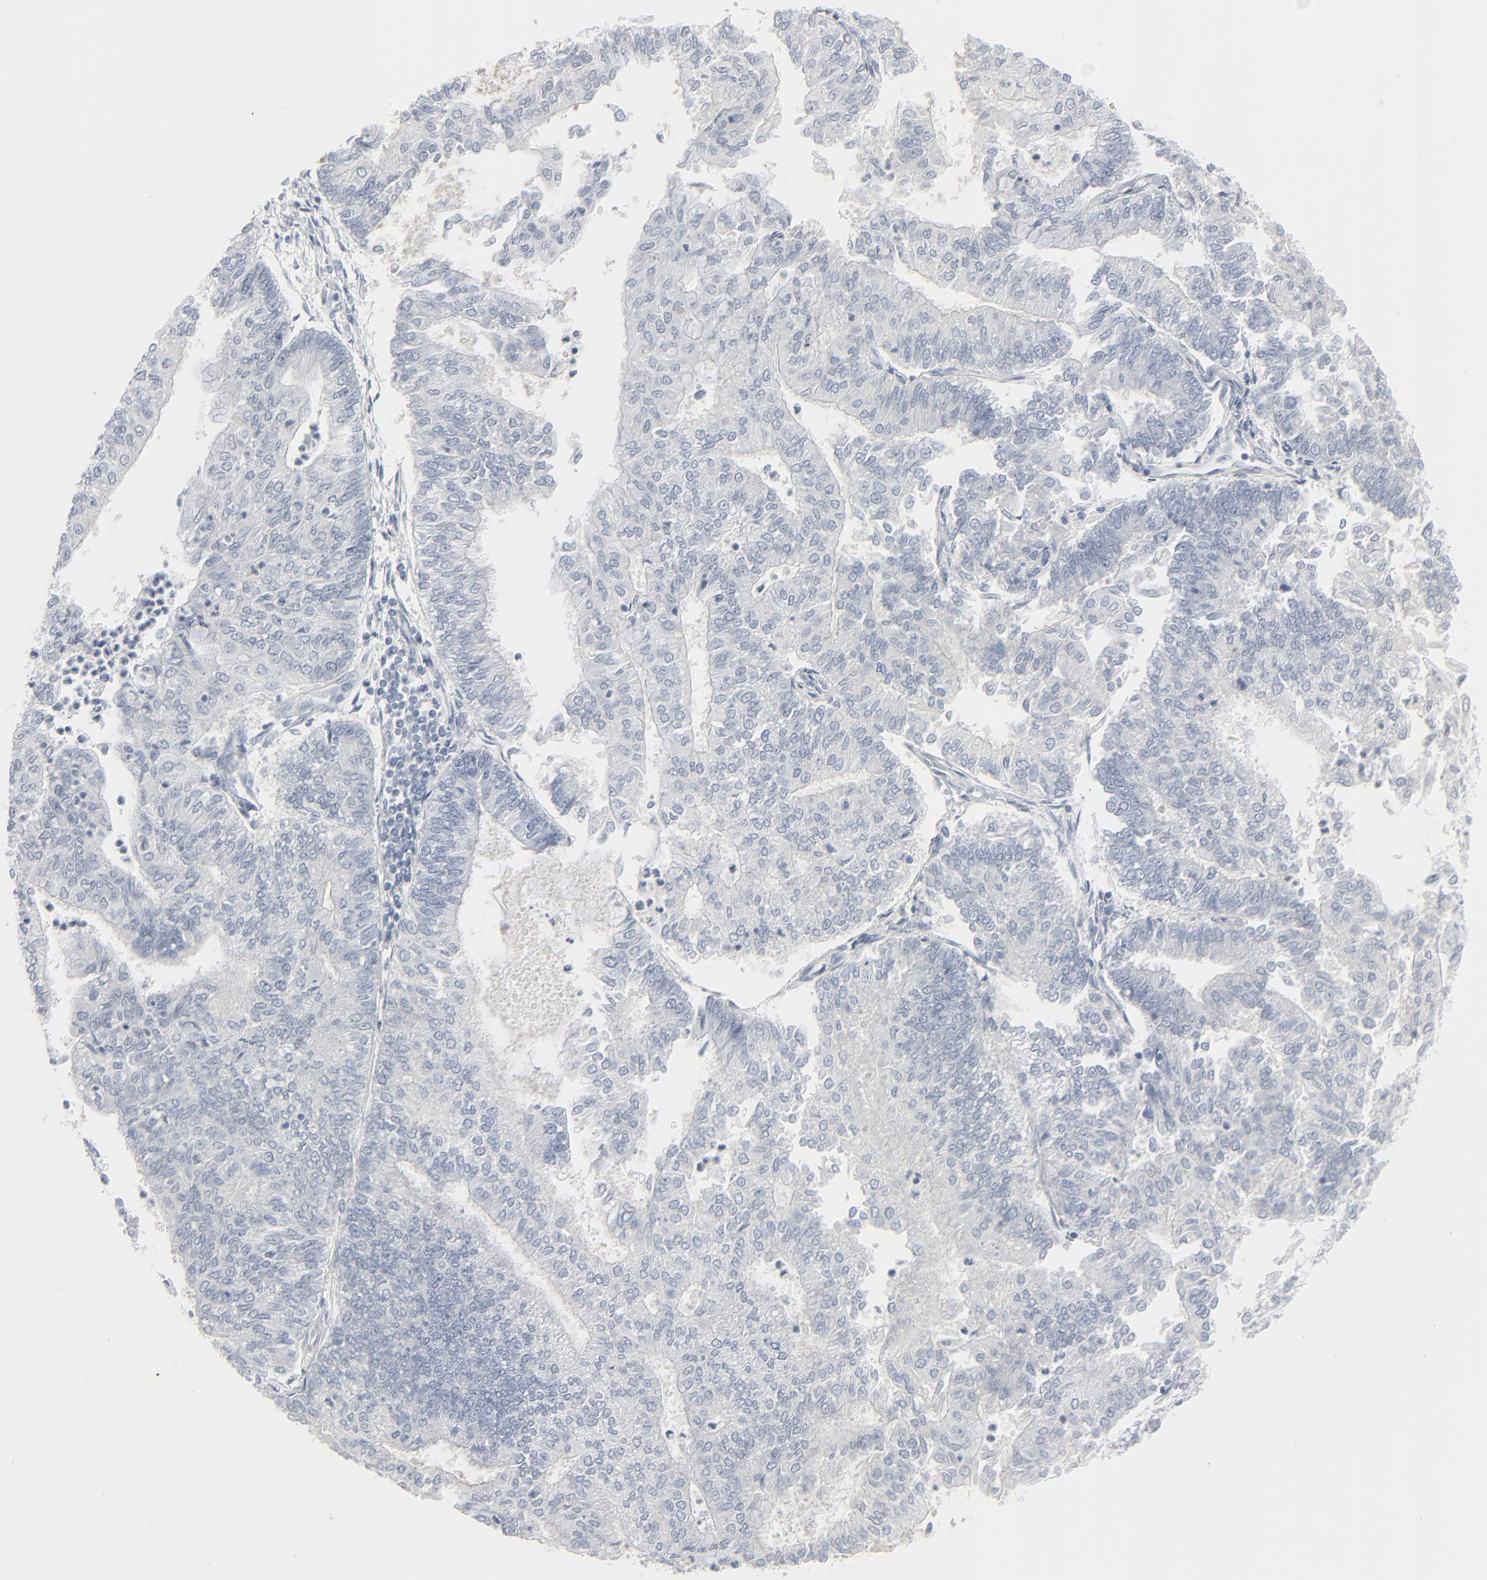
{"staining": {"intensity": "negative", "quantity": "none", "location": "none"}, "tissue": "endometrial cancer", "cell_type": "Tumor cells", "image_type": "cancer", "snomed": [{"axis": "morphology", "description": "Adenocarcinoma, NOS"}, {"axis": "topography", "description": "Endometrium"}], "caption": "Immunohistochemistry image of neoplastic tissue: endometrial cancer (adenocarcinoma) stained with DAB exhibits no significant protein staining in tumor cells. (DAB immunohistochemistry with hematoxylin counter stain).", "gene": "MITF", "patient": {"sex": "female", "age": 76}}